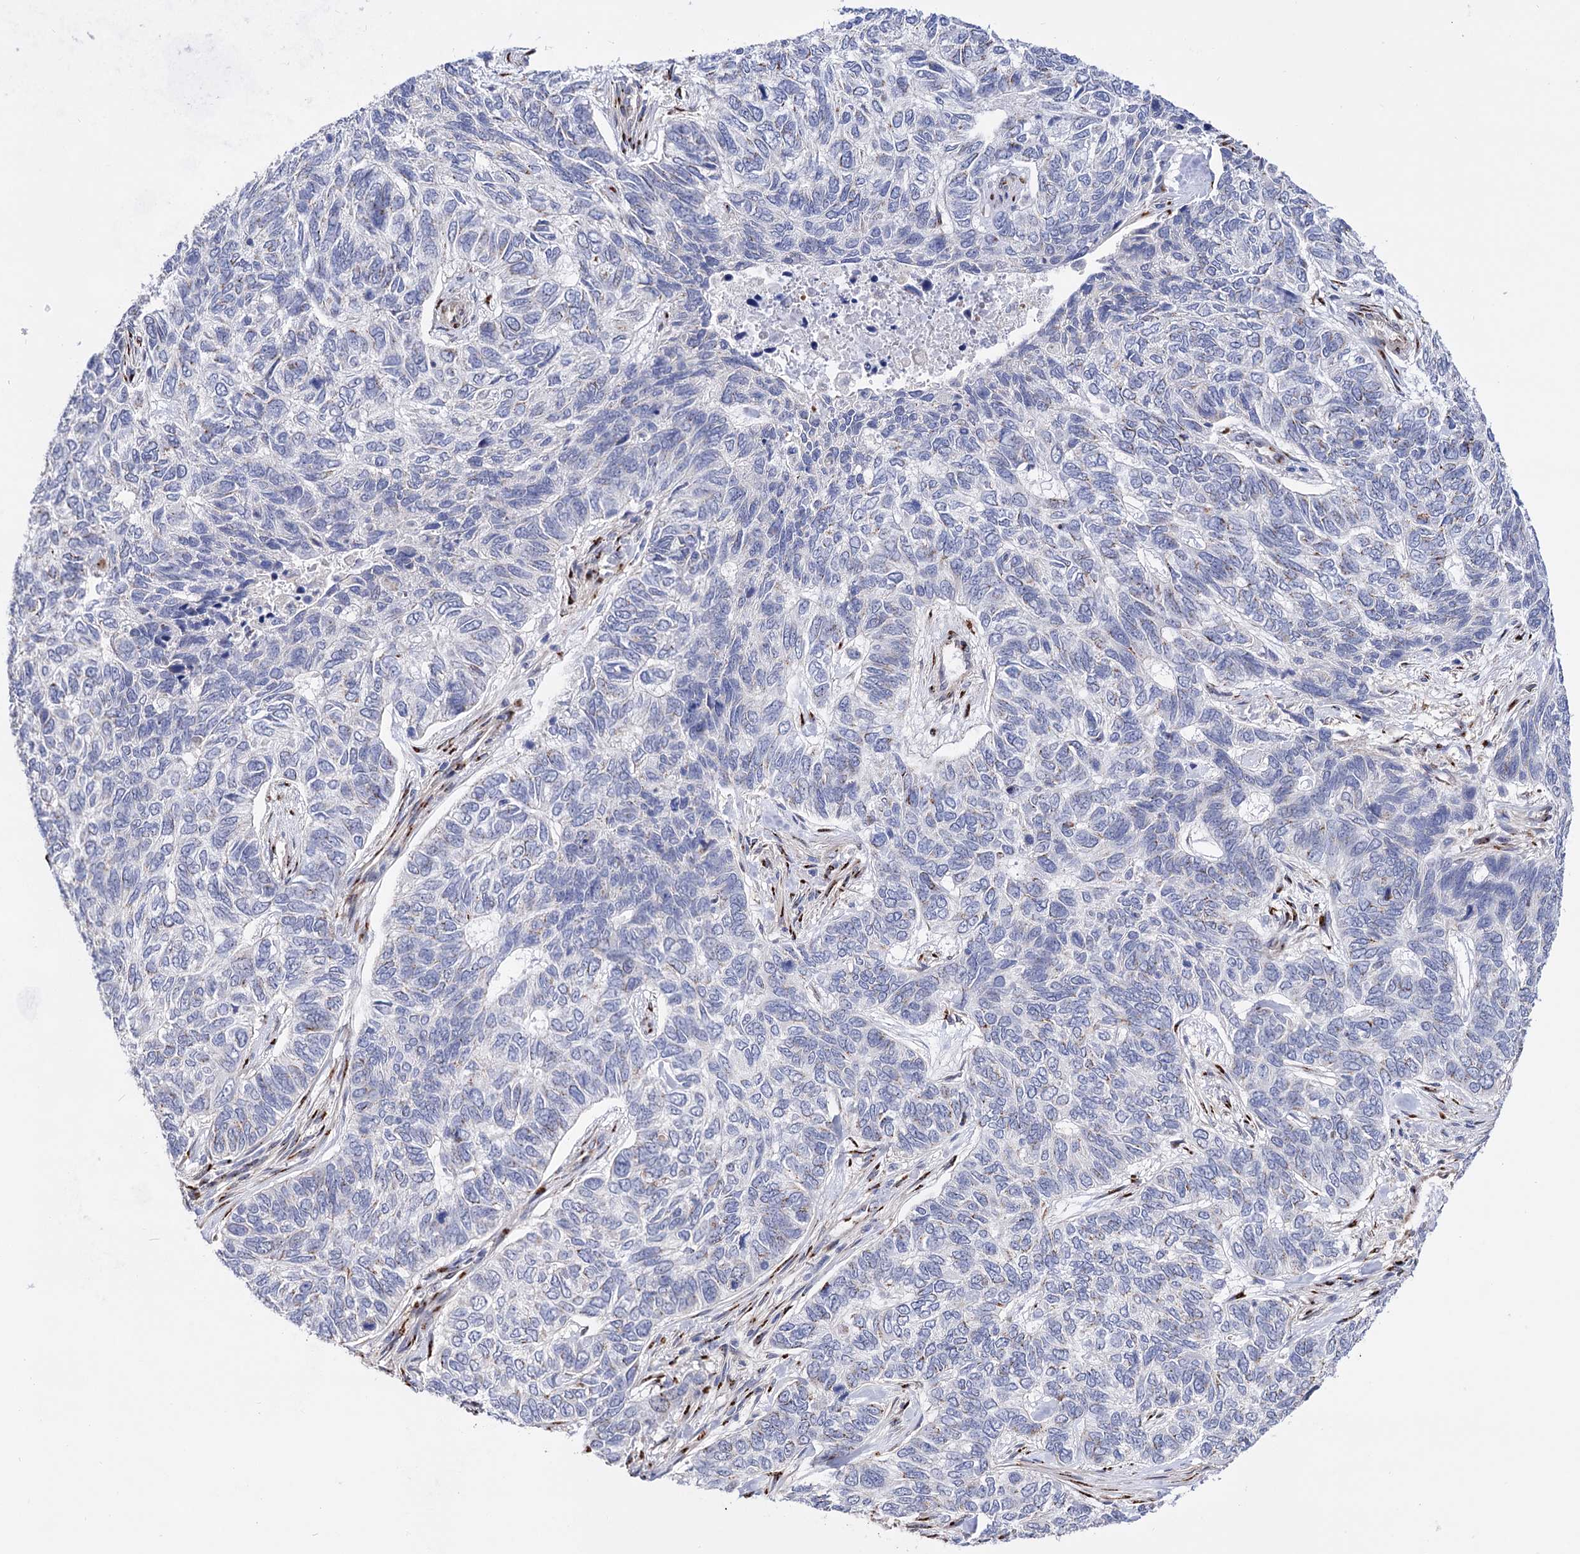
{"staining": {"intensity": "negative", "quantity": "none", "location": "none"}, "tissue": "skin cancer", "cell_type": "Tumor cells", "image_type": "cancer", "snomed": [{"axis": "morphology", "description": "Basal cell carcinoma"}, {"axis": "topography", "description": "Skin"}], "caption": "Immunohistochemistry (IHC) photomicrograph of neoplastic tissue: skin cancer stained with DAB (3,3'-diaminobenzidine) displays no significant protein positivity in tumor cells.", "gene": "C11orf96", "patient": {"sex": "female", "age": 65}}